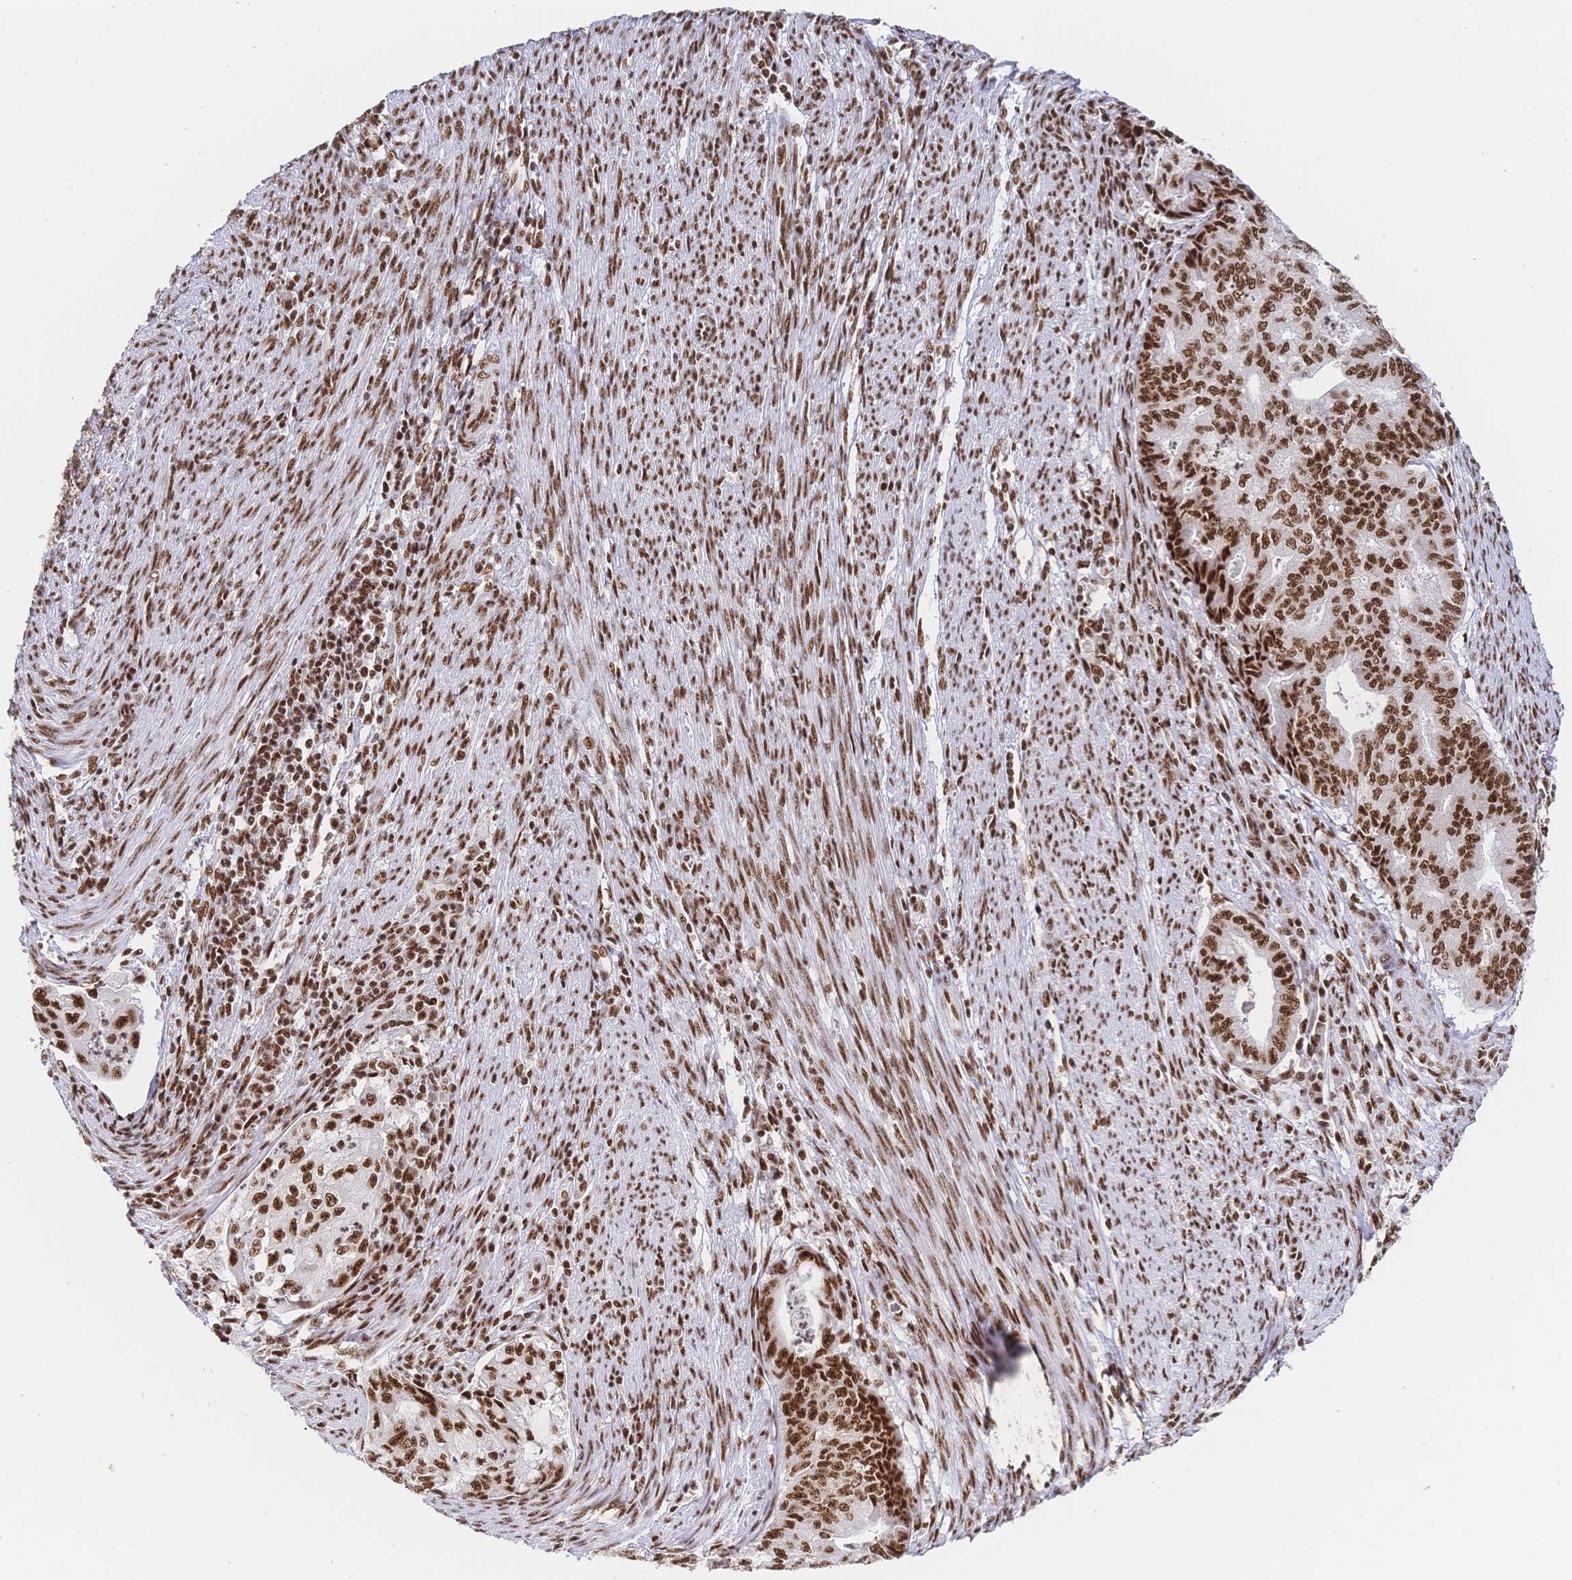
{"staining": {"intensity": "strong", "quantity": ">75%", "location": "nuclear"}, "tissue": "endometrial cancer", "cell_type": "Tumor cells", "image_type": "cancer", "snomed": [{"axis": "morphology", "description": "Adenocarcinoma, NOS"}, {"axis": "topography", "description": "Endometrium"}], "caption": "IHC histopathology image of neoplastic tissue: human endometrial adenocarcinoma stained using IHC demonstrates high levels of strong protein expression localized specifically in the nuclear of tumor cells, appearing as a nuclear brown color.", "gene": "SRSF1", "patient": {"sex": "female", "age": 79}}